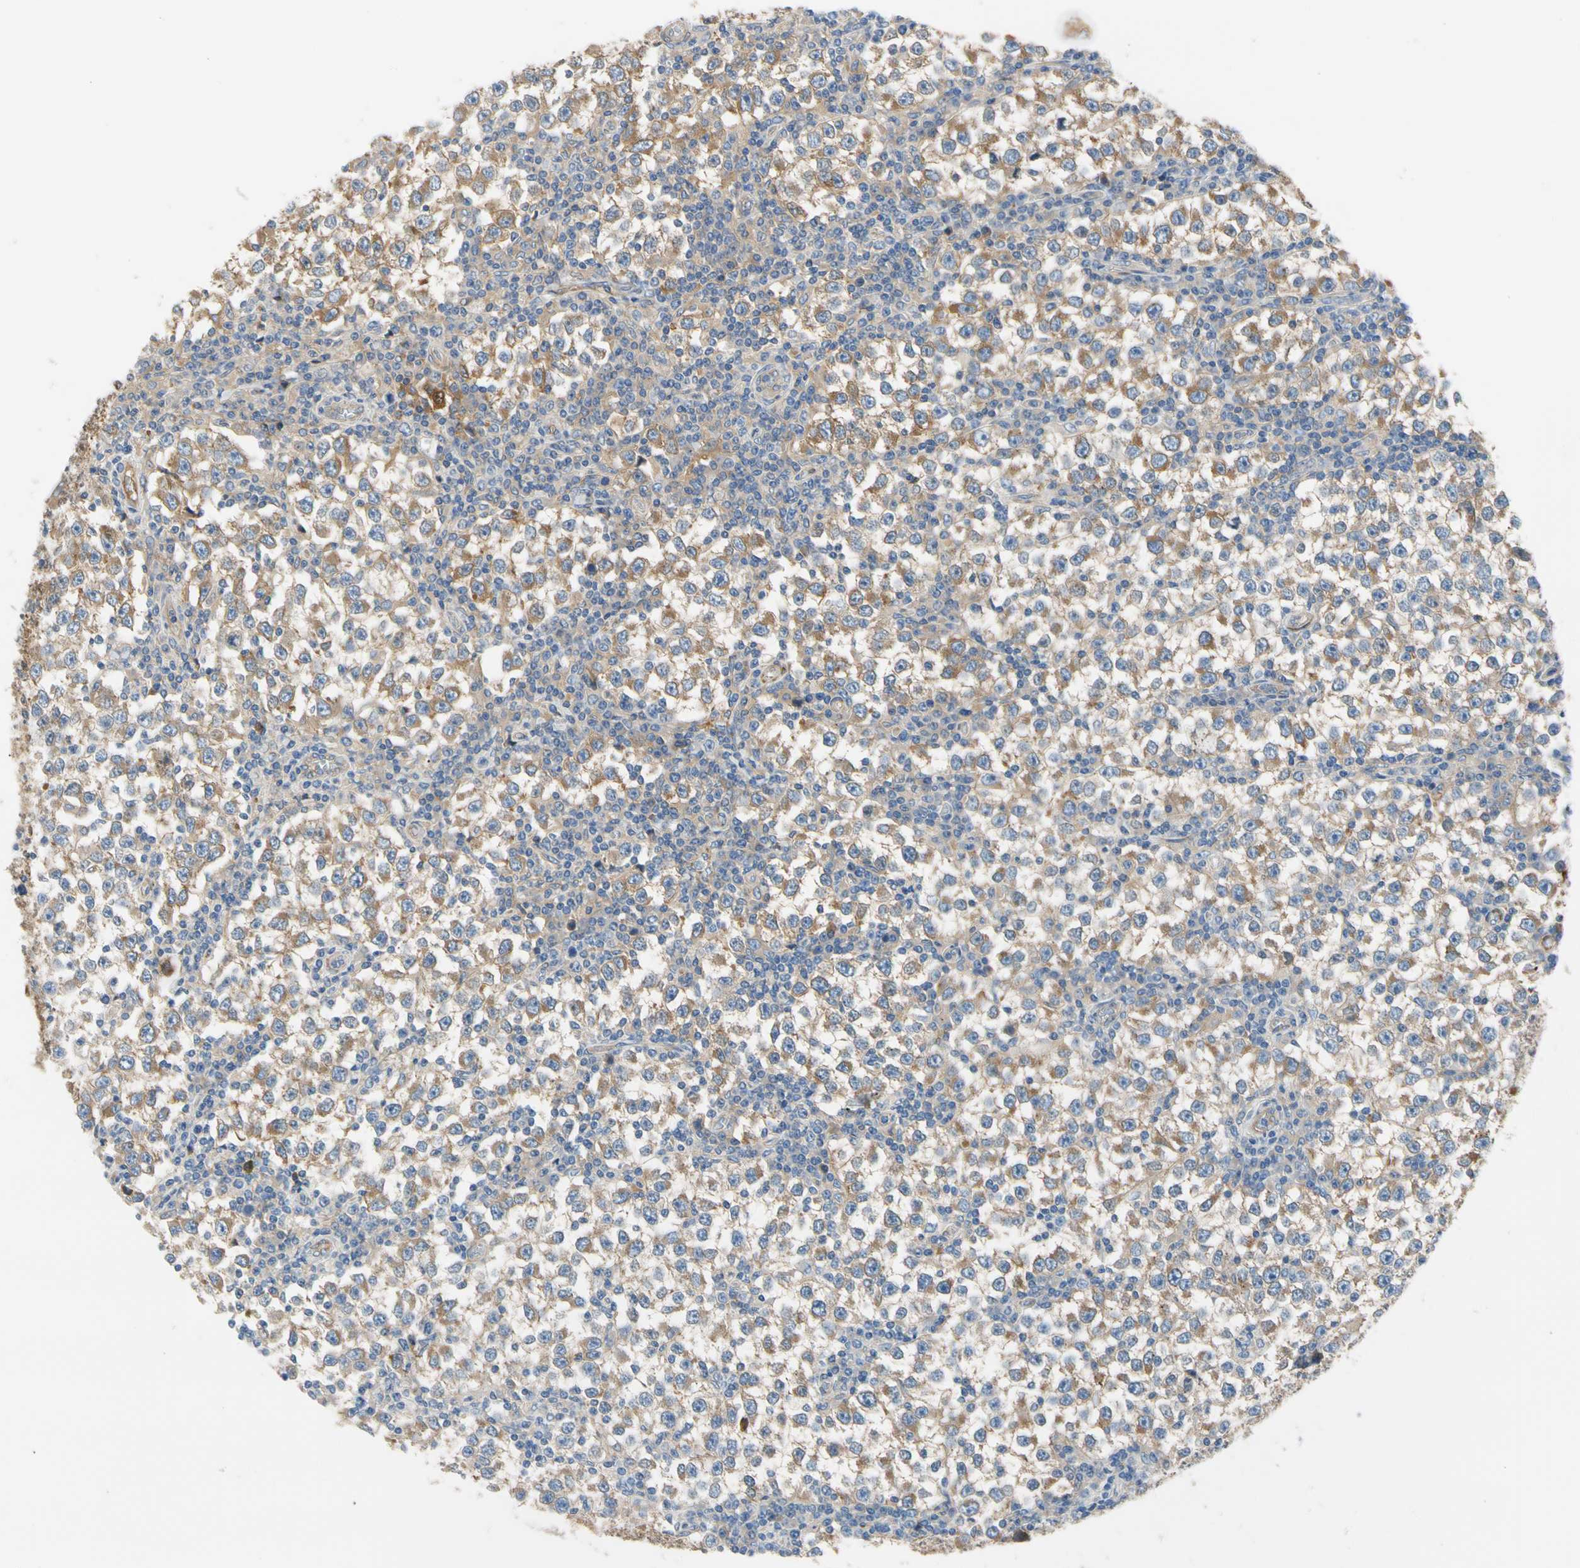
{"staining": {"intensity": "weak", "quantity": "25%-75%", "location": "cytoplasmic/membranous"}, "tissue": "testis cancer", "cell_type": "Tumor cells", "image_type": "cancer", "snomed": [{"axis": "morphology", "description": "Seminoma, NOS"}, {"axis": "topography", "description": "Testis"}], "caption": "A histopathology image showing weak cytoplasmic/membranous positivity in about 25%-75% of tumor cells in testis cancer, as visualized by brown immunohistochemical staining.", "gene": "ENTREP3", "patient": {"sex": "male", "age": 65}}